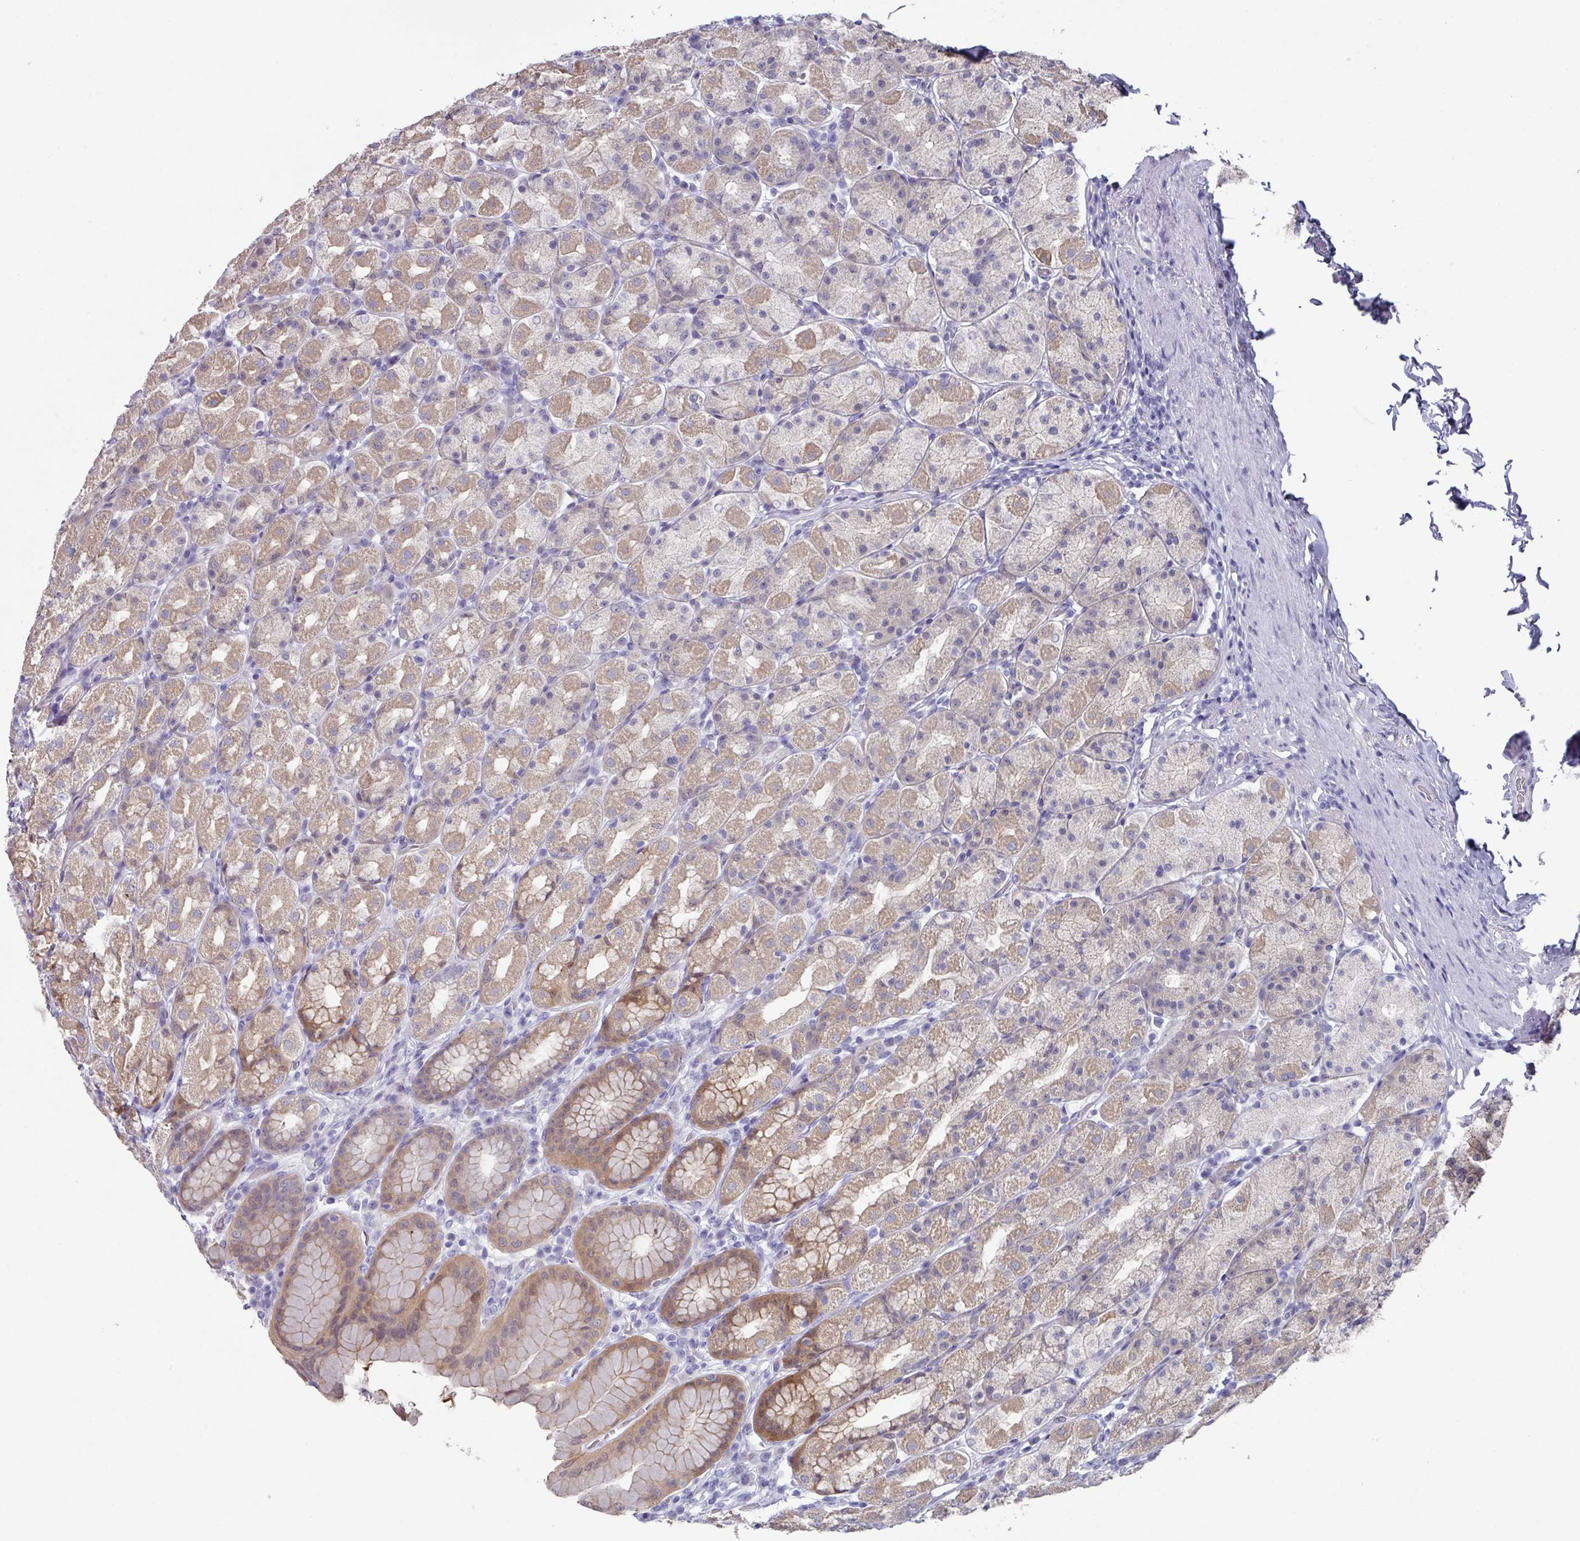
{"staining": {"intensity": "moderate", "quantity": "25%-75%", "location": "cytoplasmic/membranous,nuclear"}, "tissue": "stomach", "cell_type": "Glandular cells", "image_type": "normal", "snomed": [{"axis": "morphology", "description": "Normal tissue, NOS"}, {"axis": "topography", "description": "Stomach, upper"}, {"axis": "topography", "description": "Stomach"}], "caption": "This photomicrograph shows unremarkable stomach stained with IHC to label a protein in brown. The cytoplasmic/membranous,nuclear of glandular cells show moderate positivity for the protein. Nuclei are counter-stained blue.", "gene": "DEFB115", "patient": {"sex": "male", "age": 68}}